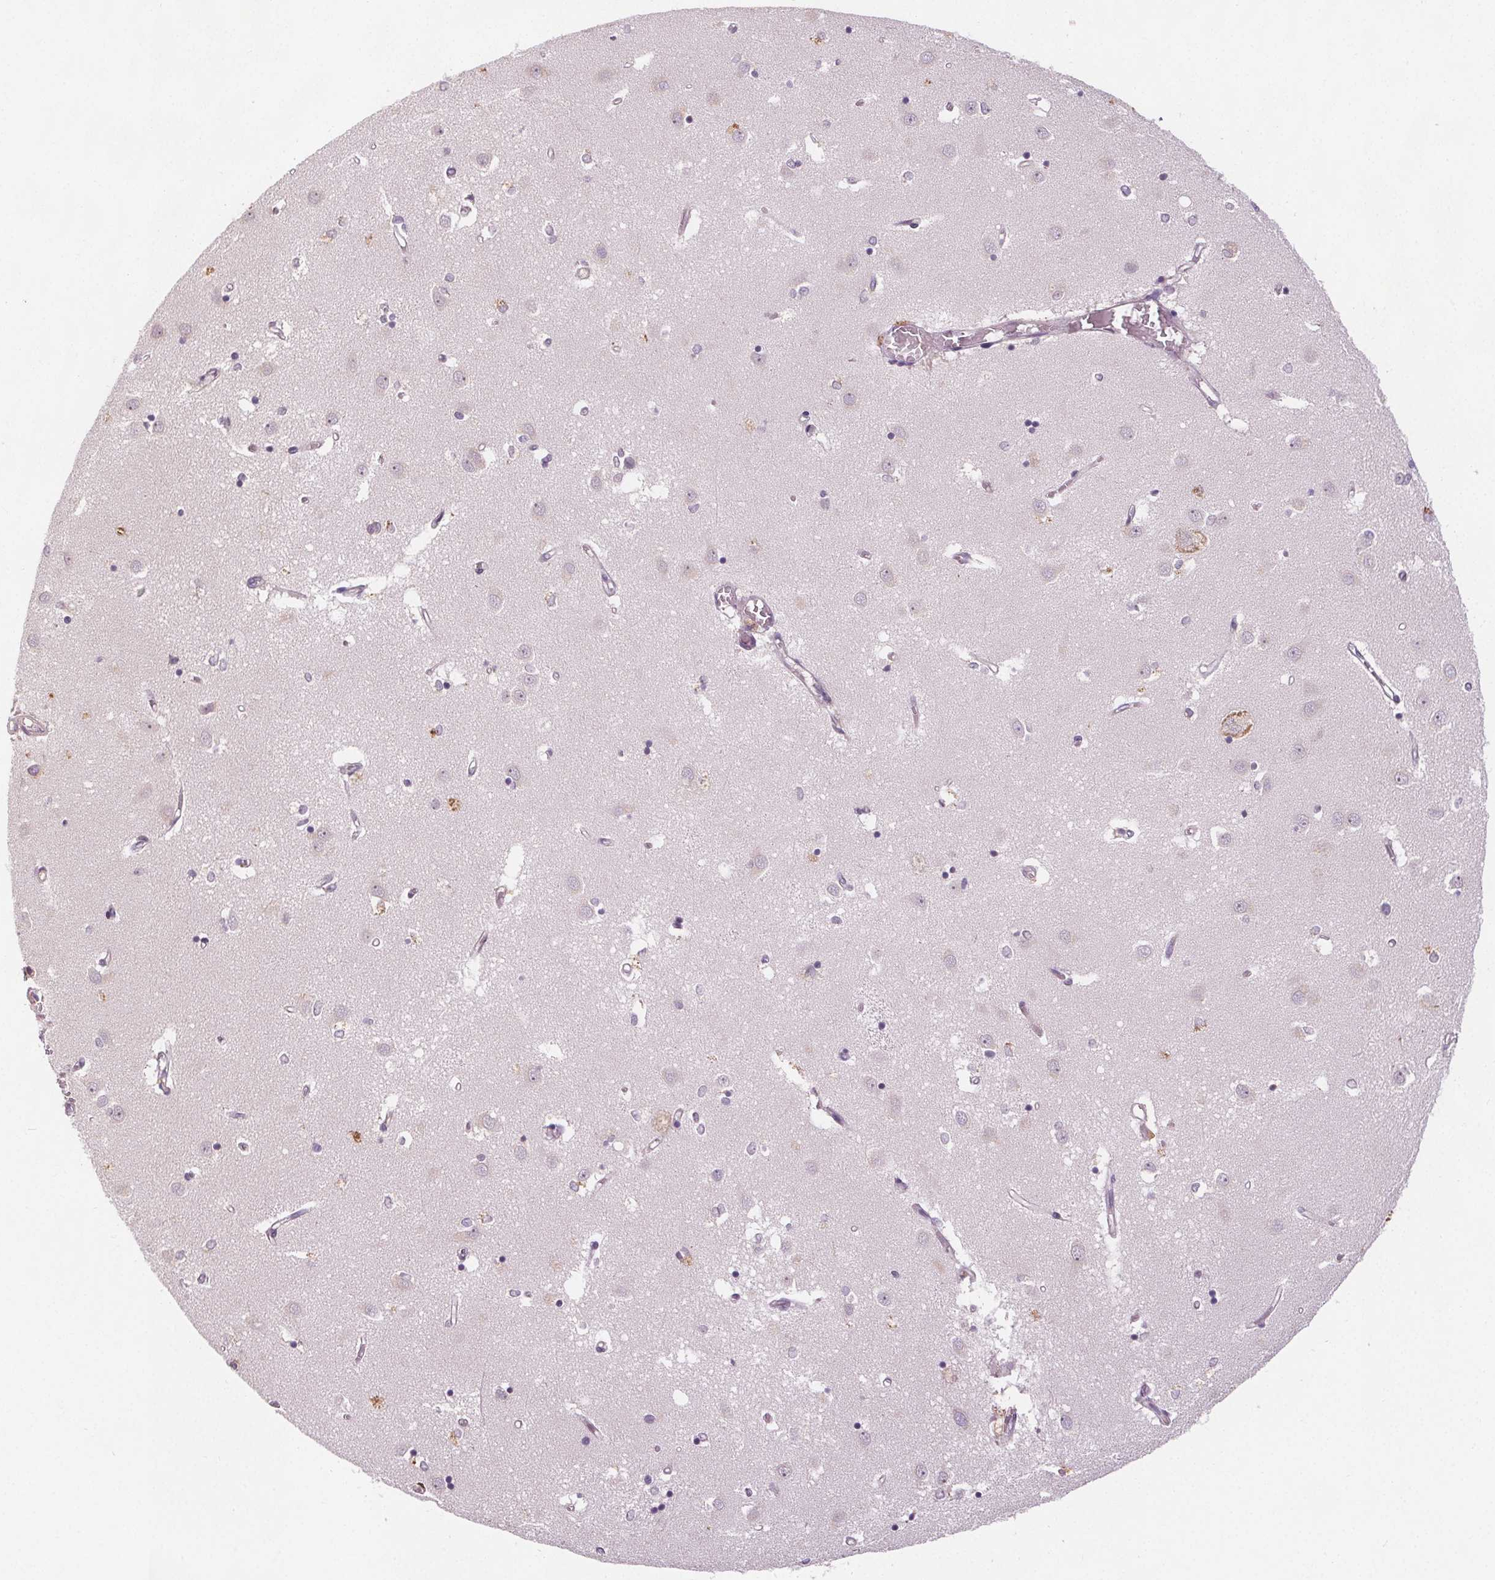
{"staining": {"intensity": "negative", "quantity": "none", "location": "none"}, "tissue": "caudate", "cell_type": "Glial cells", "image_type": "normal", "snomed": [{"axis": "morphology", "description": "Normal tissue, NOS"}, {"axis": "topography", "description": "Lateral ventricle wall"}], "caption": "Immunohistochemistry (IHC) micrograph of benign caudate: human caudate stained with DAB displays no significant protein positivity in glial cells.", "gene": "TMEM80", "patient": {"sex": "male", "age": 54}}